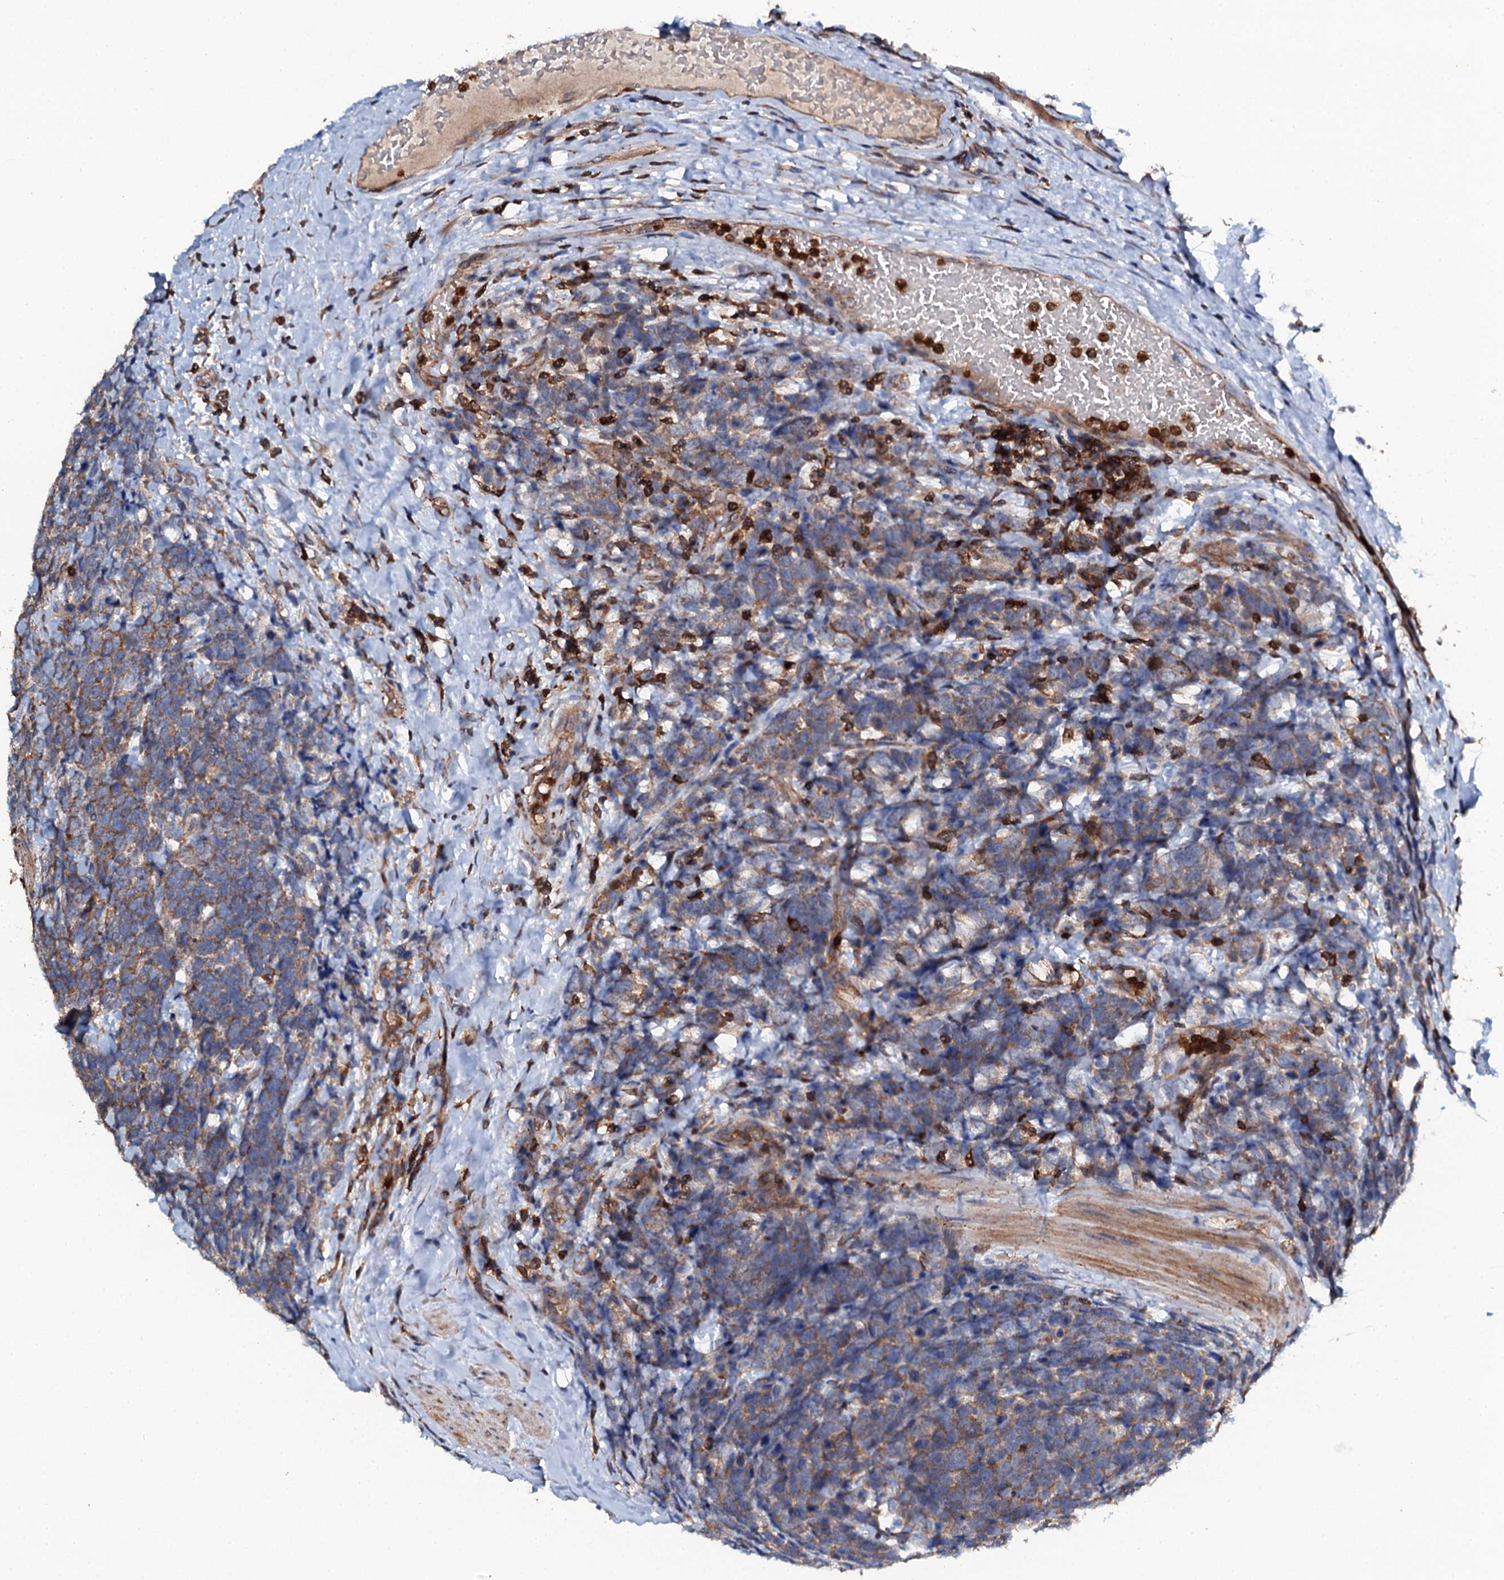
{"staining": {"intensity": "moderate", "quantity": ">75%", "location": "cytoplasmic/membranous"}, "tissue": "urothelial cancer", "cell_type": "Tumor cells", "image_type": "cancer", "snomed": [{"axis": "morphology", "description": "Urothelial carcinoma, High grade"}, {"axis": "topography", "description": "Urinary bladder"}], "caption": "IHC image of neoplastic tissue: urothelial cancer stained using IHC displays medium levels of moderate protein expression localized specifically in the cytoplasmic/membranous of tumor cells, appearing as a cytoplasmic/membranous brown color.", "gene": "GRK2", "patient": {"sex": "female", "age": 82}}